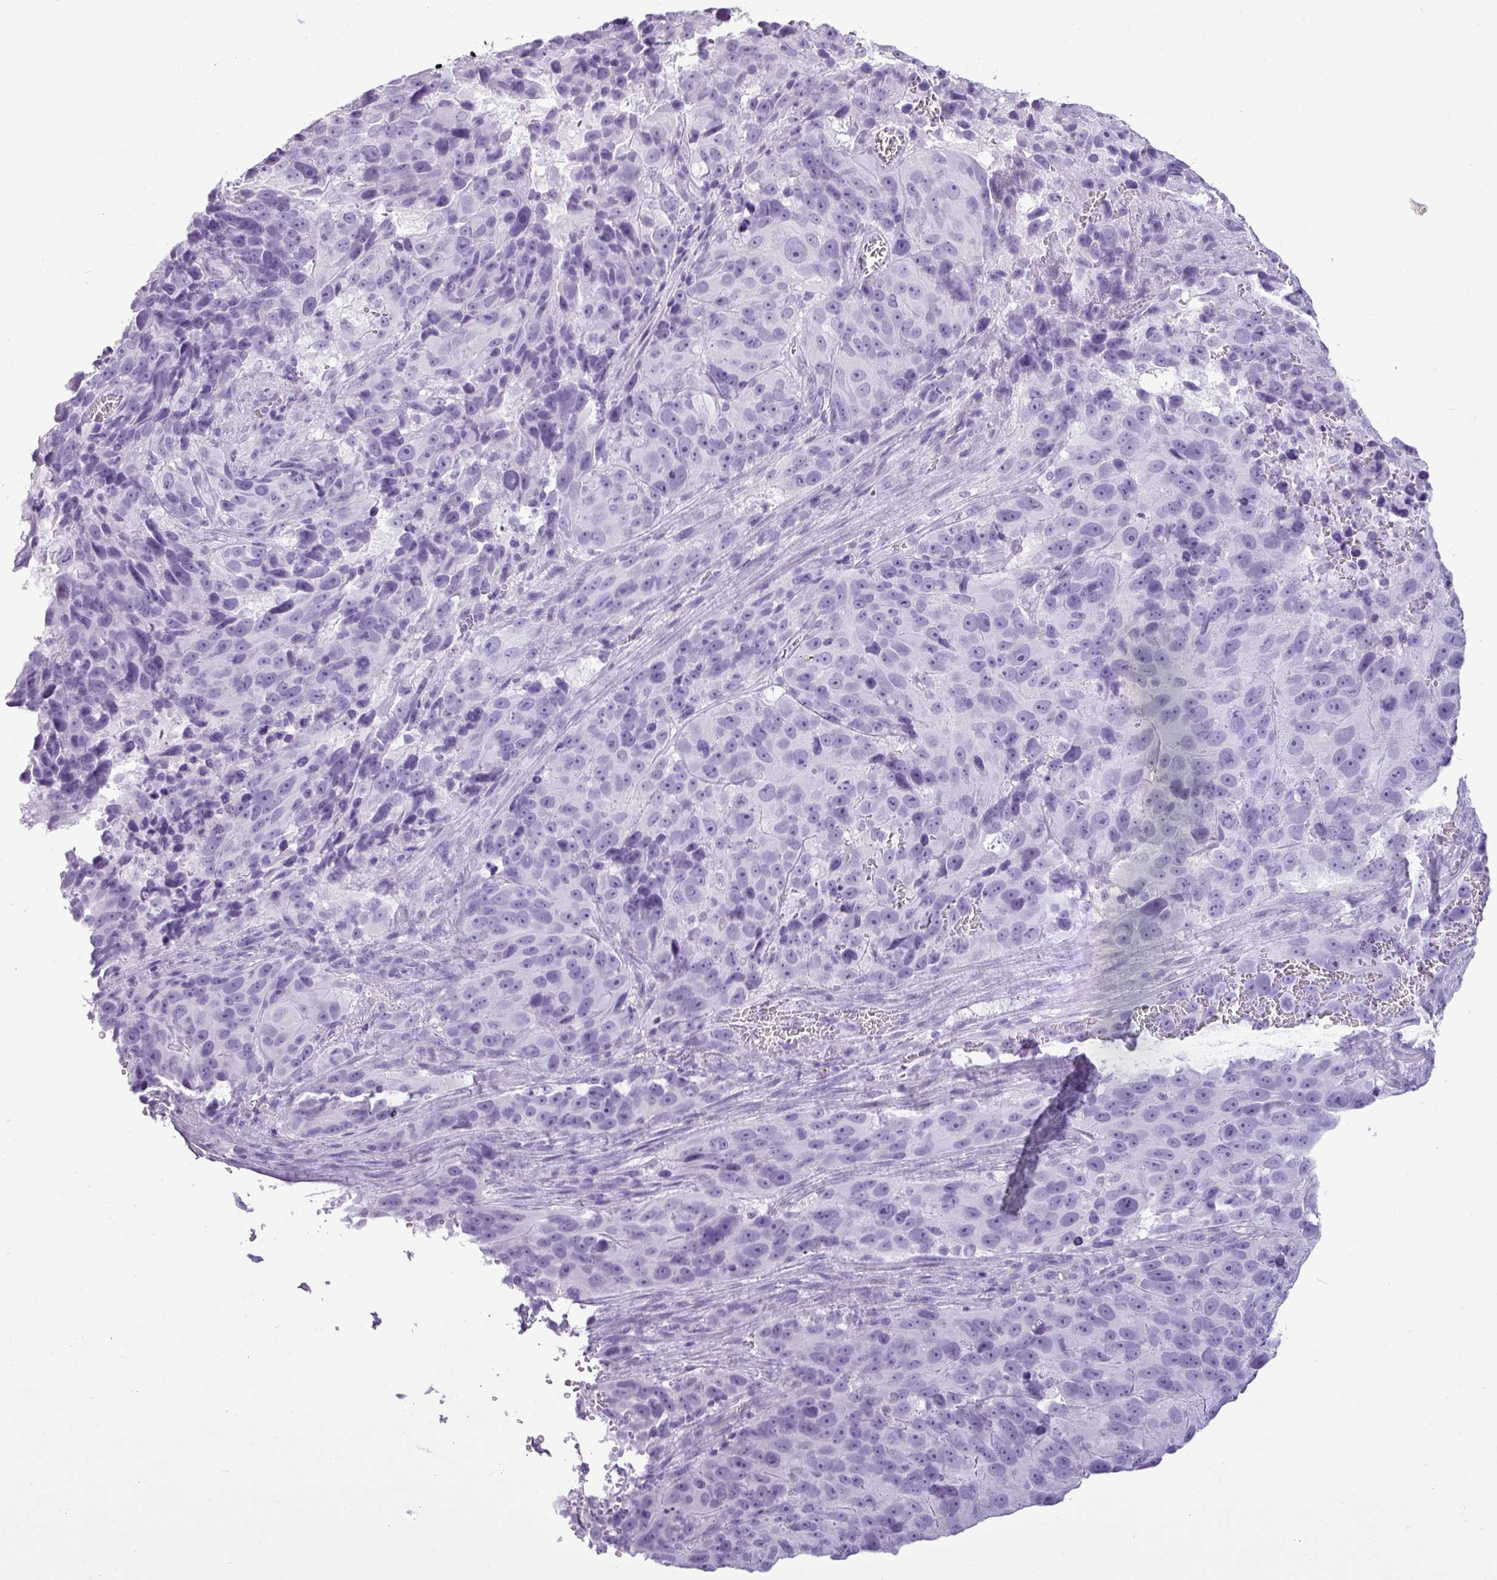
{"staining": {"intensity": "negative", "quantity": "none", "location": "none"}, "tissue": "melanoma", "cell_type": "Tumor cells", "image_type": "cancer", "snomed": [{"axis": "morphology", "description": "Malignant melanoma, NOS"}, {"axis": "topography", "description": "Skin"}], "caption": "High power microscopy photomicrograph of an immunohistochemistry micrograph of melanoma, revealing no significant expression in tumor cells. The staining is performed using DAB brown chromogen with nuclei counter-stained in using hematoxylin.", "gene": "AMY1B", "patient": {"sex": "male", "age": 84}}